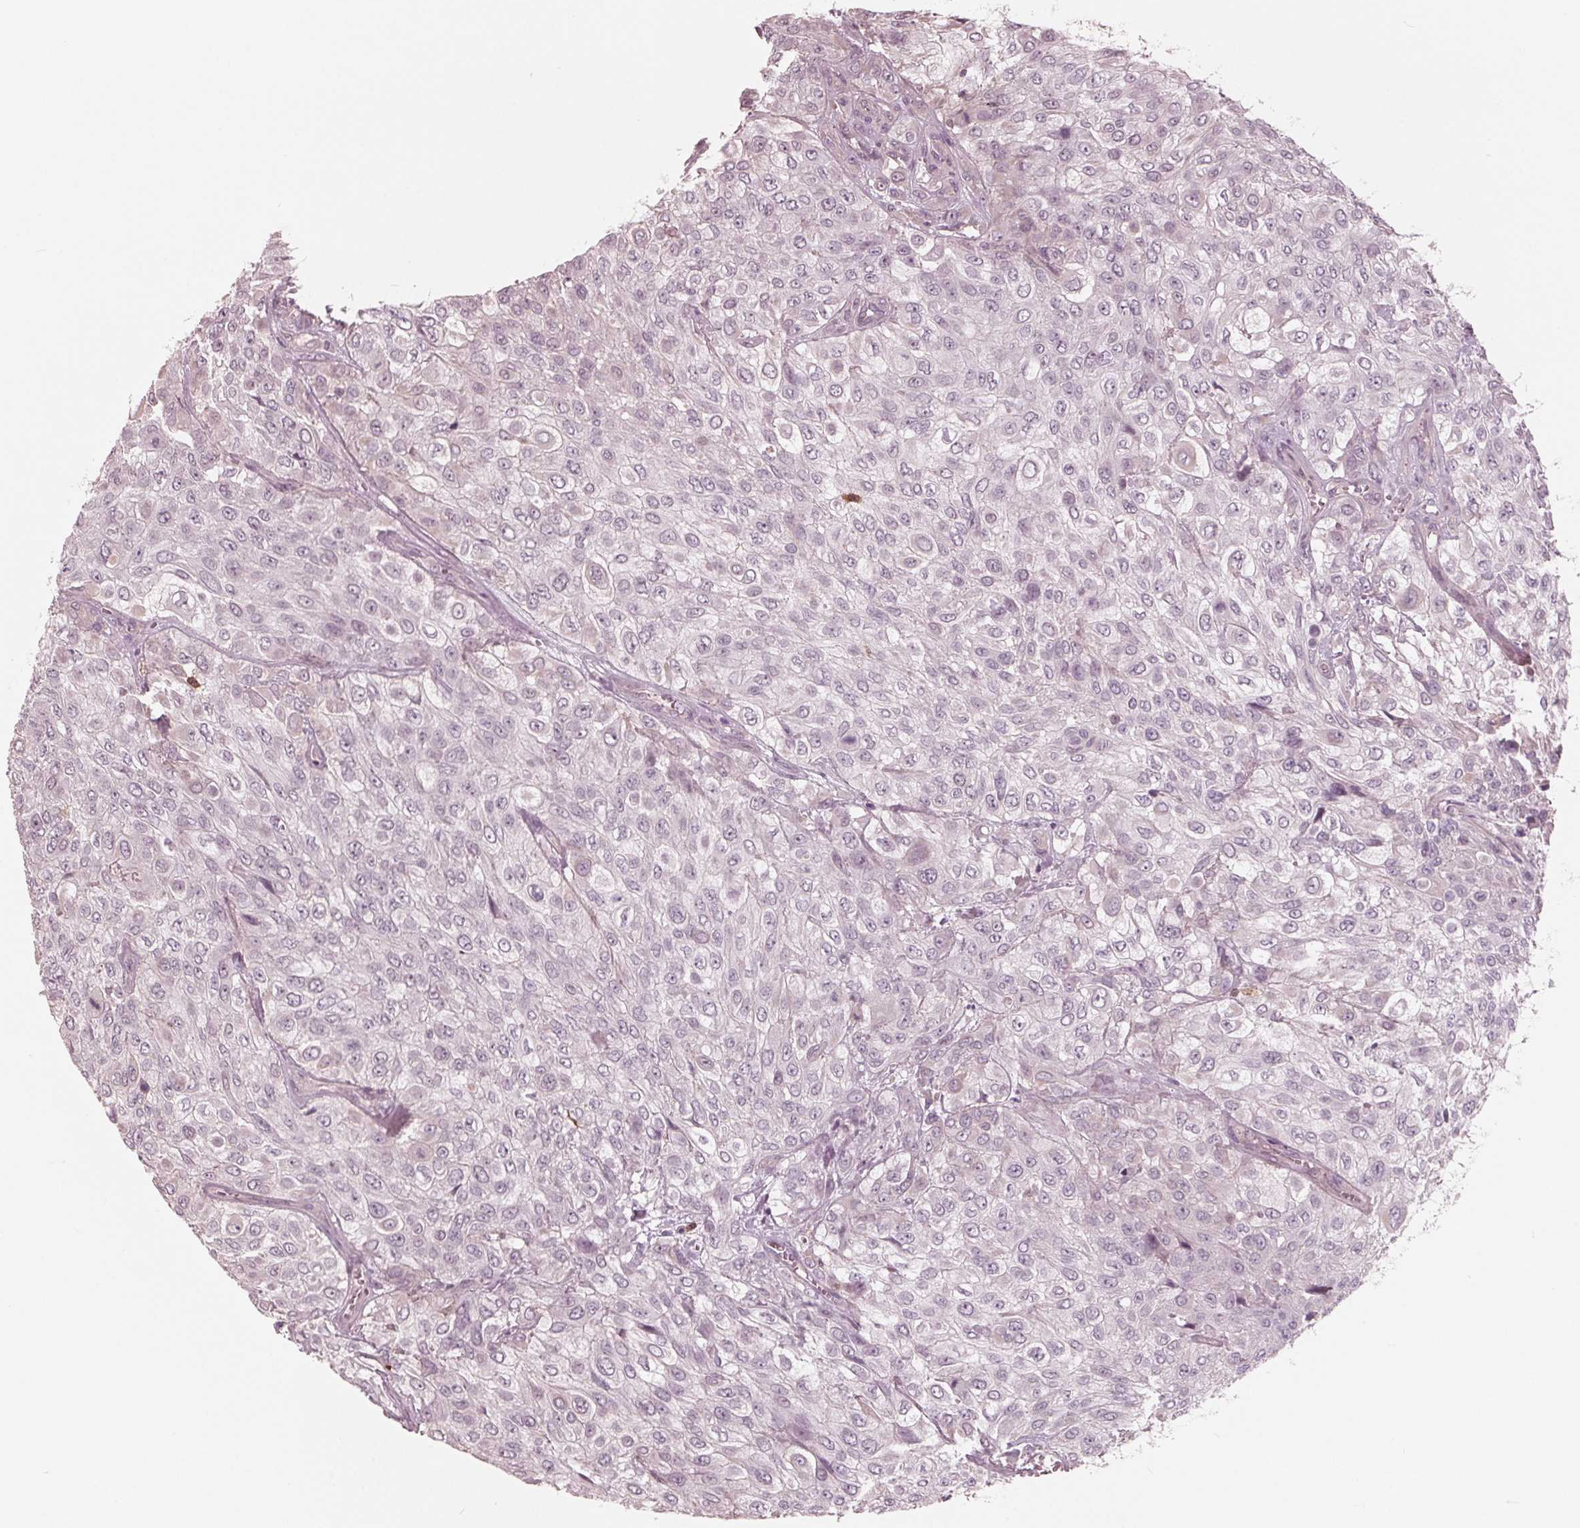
{"staining": {"intensity": "negative", "quantity": "none", "location": "none"}, "tissue": "urothelial cancer", "cell_type": "Tumor cells", "image_type": "cancer", "snomed": [{"axis": "morphology", "description": "Urothelial carcinoma, High grade"}, {"axis": "topography", "description": "Urinary bladder"}], "caption": "High power microscopy photomicrograph of an IHC micrograph of urothelial cancer, revealing no significant expression in tumor cells. (DAB immunohistochemistry (IHC) with hematoxylin counter stain).", "gene": "ING3", "patient": {"sex": "male", "age": 57}}